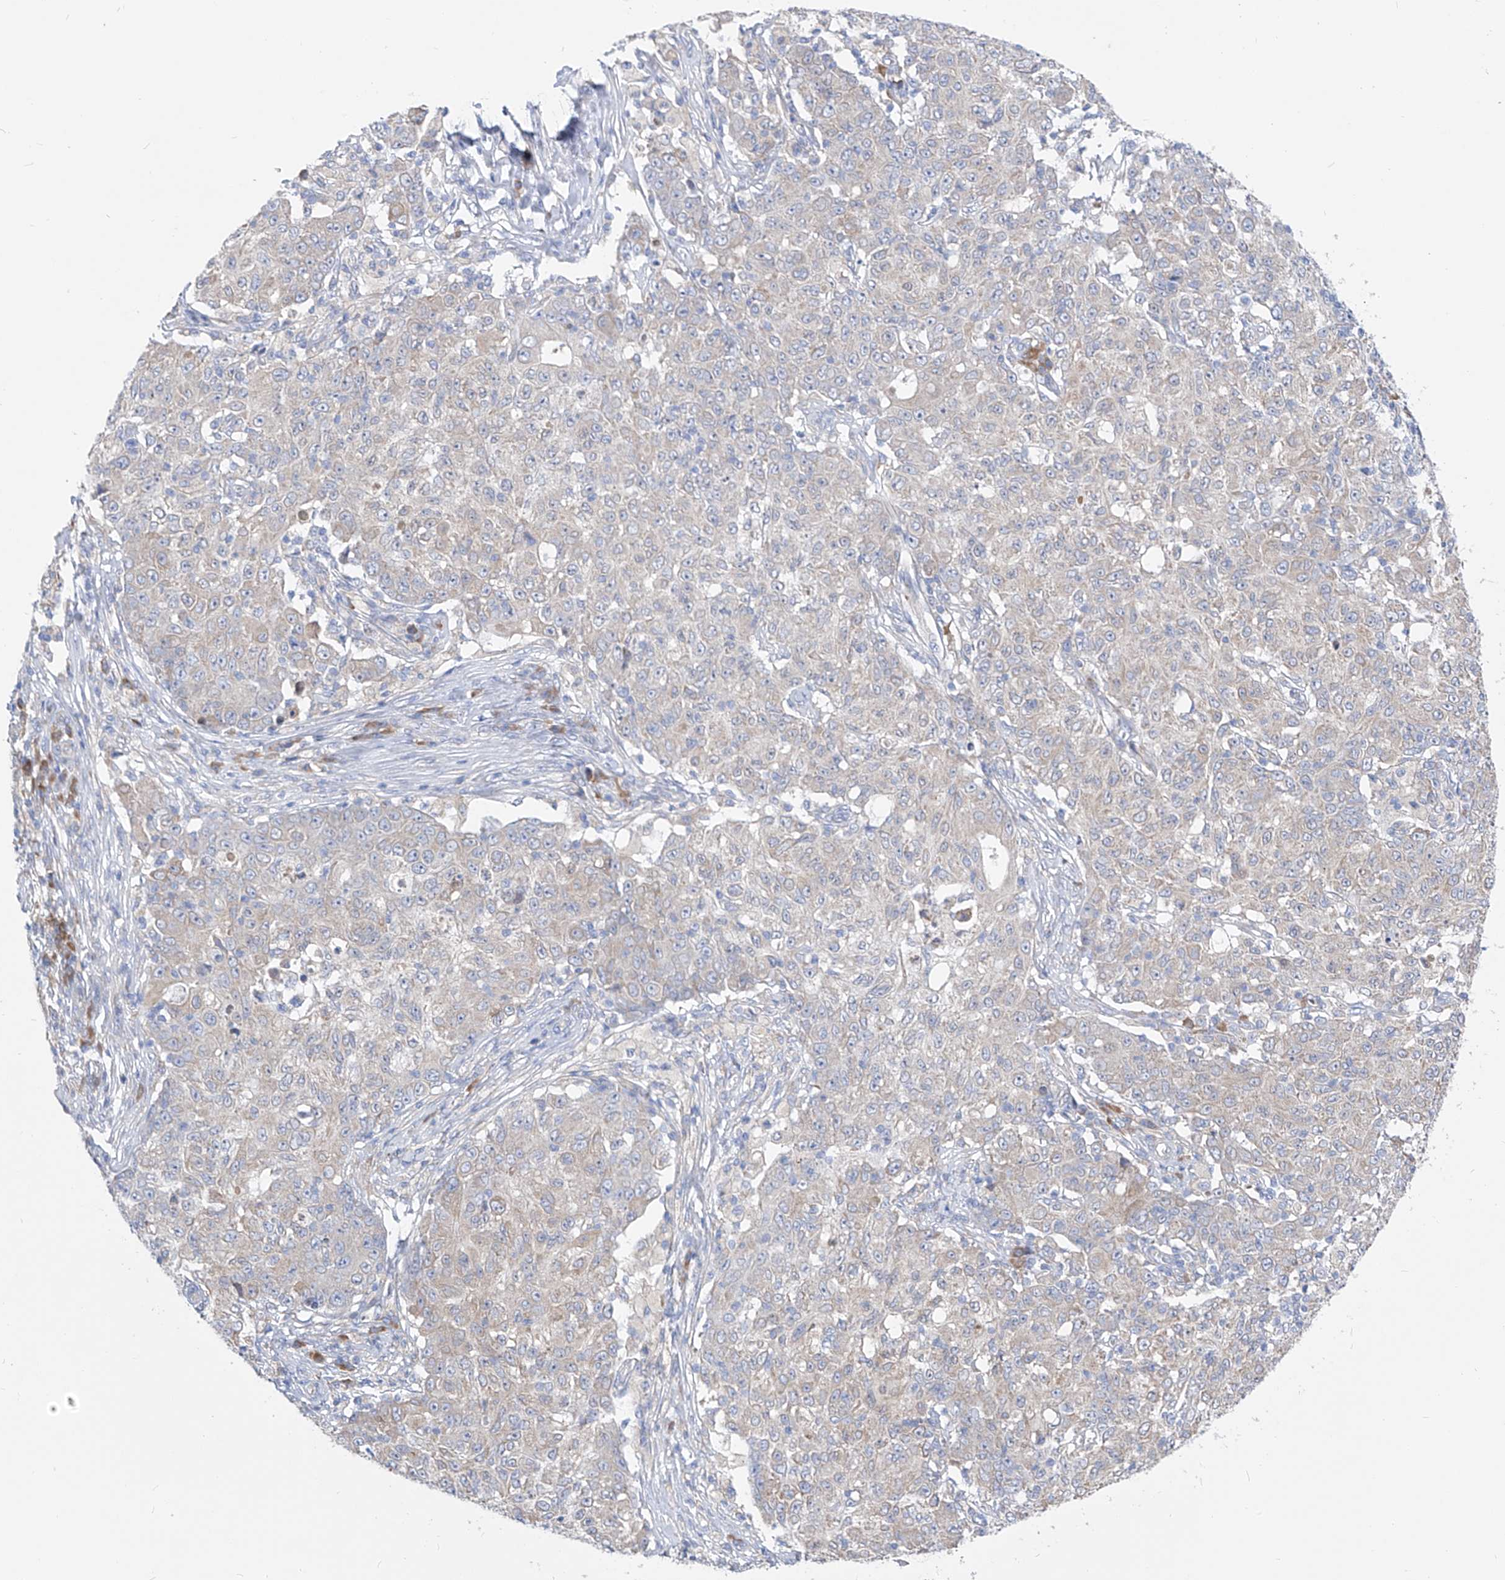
{"staining": {"intensity": "negative", "quantity": "none", "location": "none"}, "tissue": "ovarian cancer", "cell_type": "Tumor cells", "image_type": "cancer", "snomed": [{"axis": "morphology", "description": "Carcinoma, endometroid"}, {"axis": "topography", "description": "Ovary"}], "caption": "High magnification brightfield microscopy of ovarian cancer (endometroid carcinoma) stained with DAB (3,3'-diaminobenzidine) (brown) and counterstained with hematoxylin (blue): tumor cells show no significant positivity. (DAB (3,3'-diaminobenzidine) immunohistochemistry (IHC) visualized using brightfield microscopy, high magnification).", "gene": "UFL1", "patient": {"sex": "female", "age": 42}}